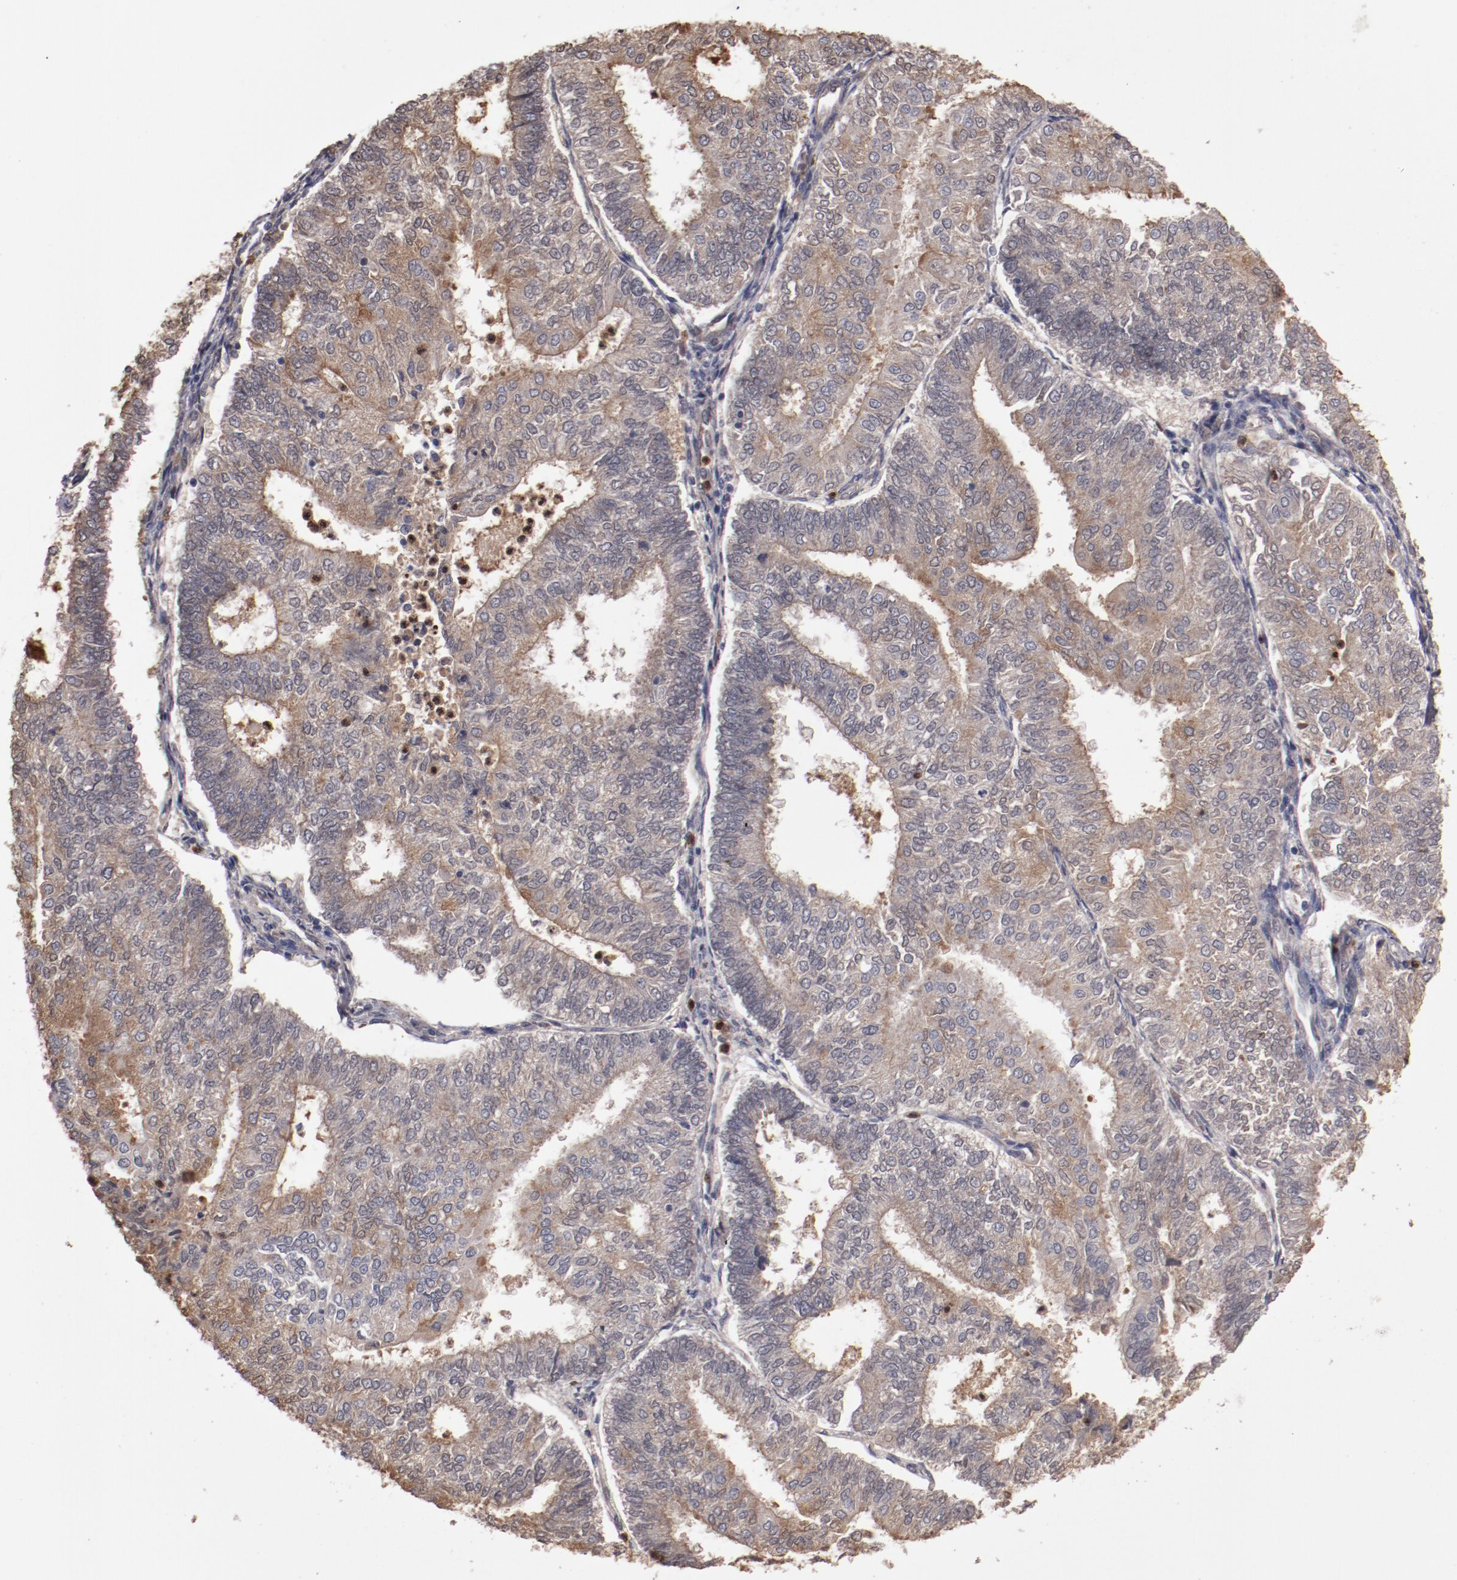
{"staining": {"intensity": "weak", "quantity": ">75%", "location": "cytoplasmic/membranous"}, "tissue": "endometrial cancer", "cell_type": "Tumor cells", "image_type": "cancer", "snomed": [{"axis": "morphology", "description": "Adenocarcinoma, NOS"}, {"axis": "topography", "description": "Endometrium"}], "caption": "This is an image of immunohistochemistry staining of endometrial cancer (adenocarcinoma), which shows weak expression in the cytoplasmic/membranous of tumor cells.", "gene": "SERPINA7", "patient": {"sex": "female", "age": 59}}